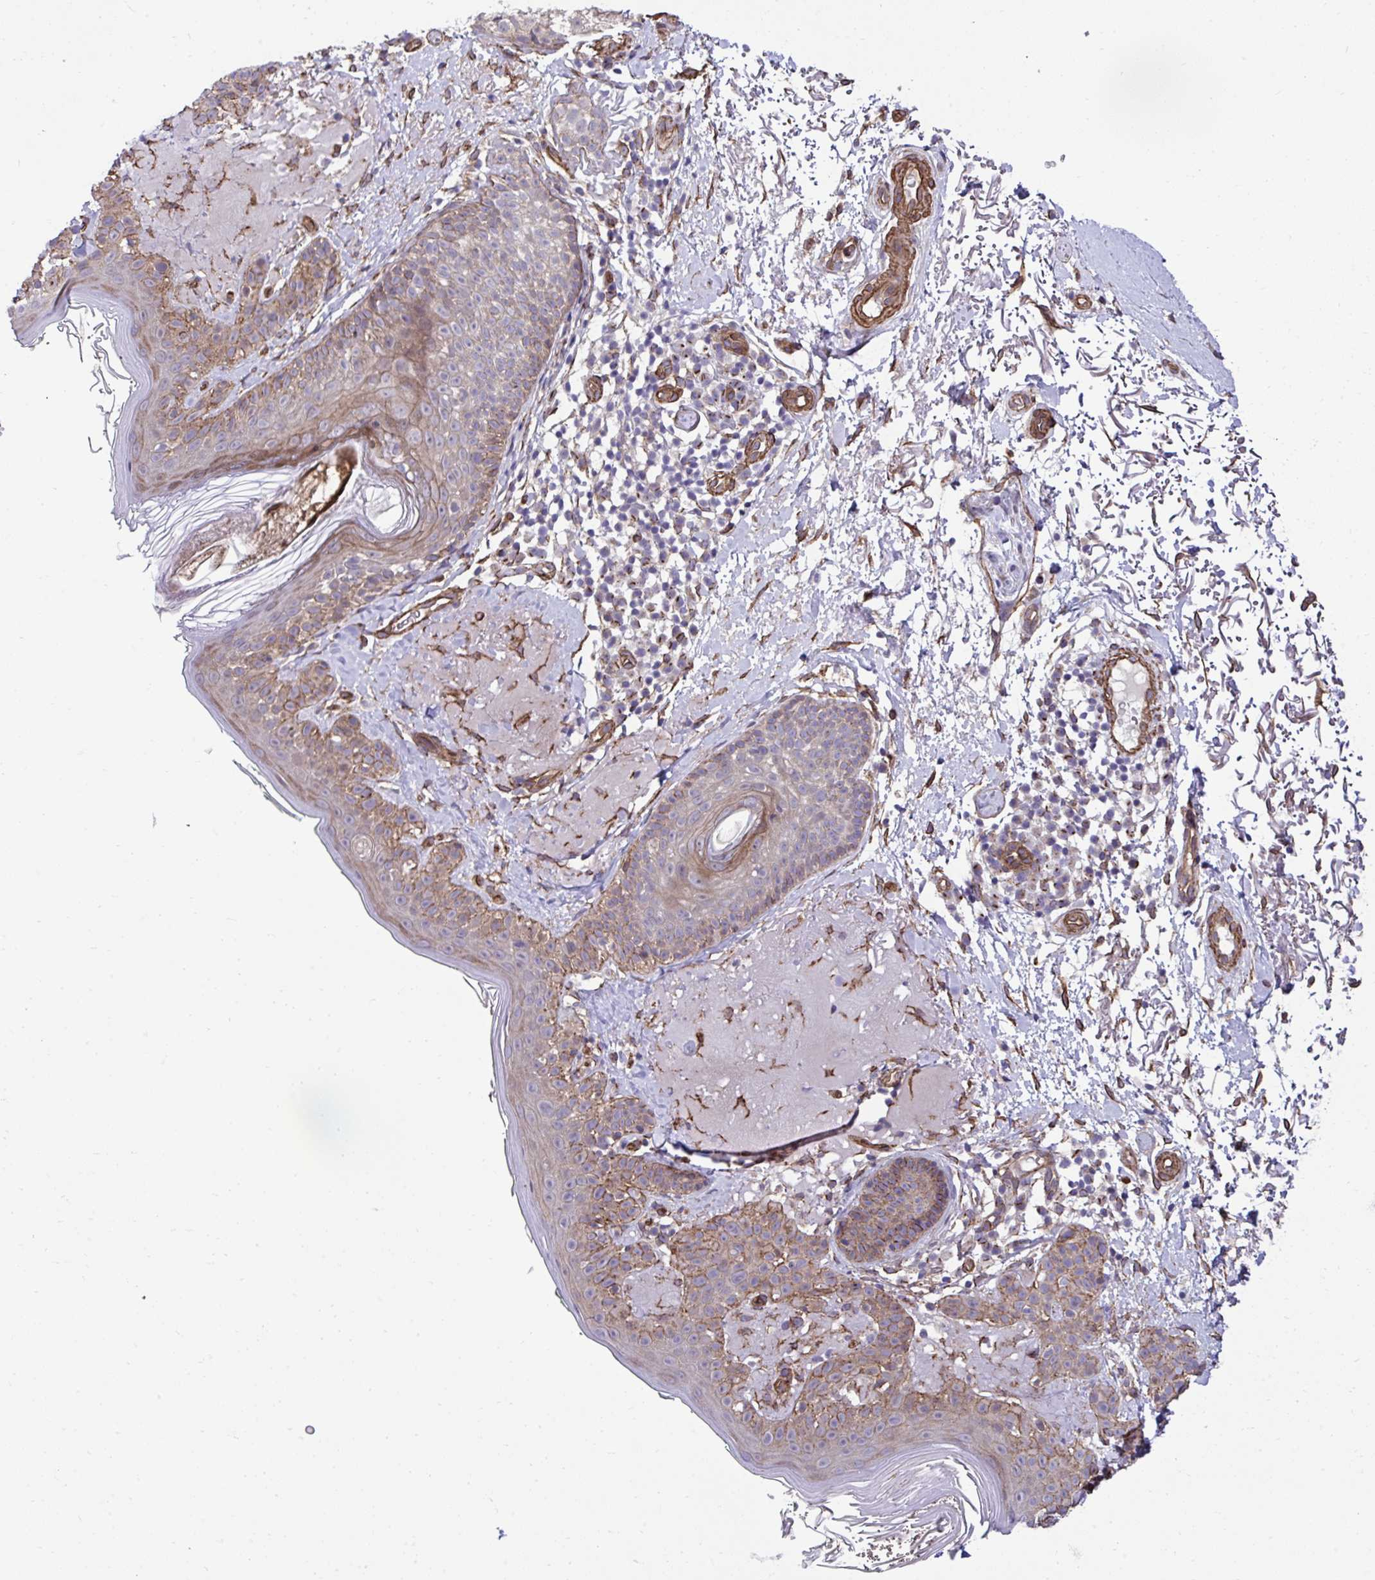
{"staining": {"intensity": "strong", "quantity": ">75%", "location": "cytoplasmic/membranous"}, "tissue": "skin", "cell_type": "Fibroblasts", "image_type": "normal", "snomed": [{"axis": "morphology", "description": "Normal tissue, NOS"}, {"axis": "topography", "description": "Skin"}], "caption": "Brown immunohistochemical staining in normal human skin displays strong cytoplasmic/membranous staining in about >75% of fibroblasts. (DAB (3,3'-diaminobenzidine) IHC, brown staining for protein, blue staining for nuclei).", "gene": "TRIM52", "patient": {"sex": "male", "age": 73}}